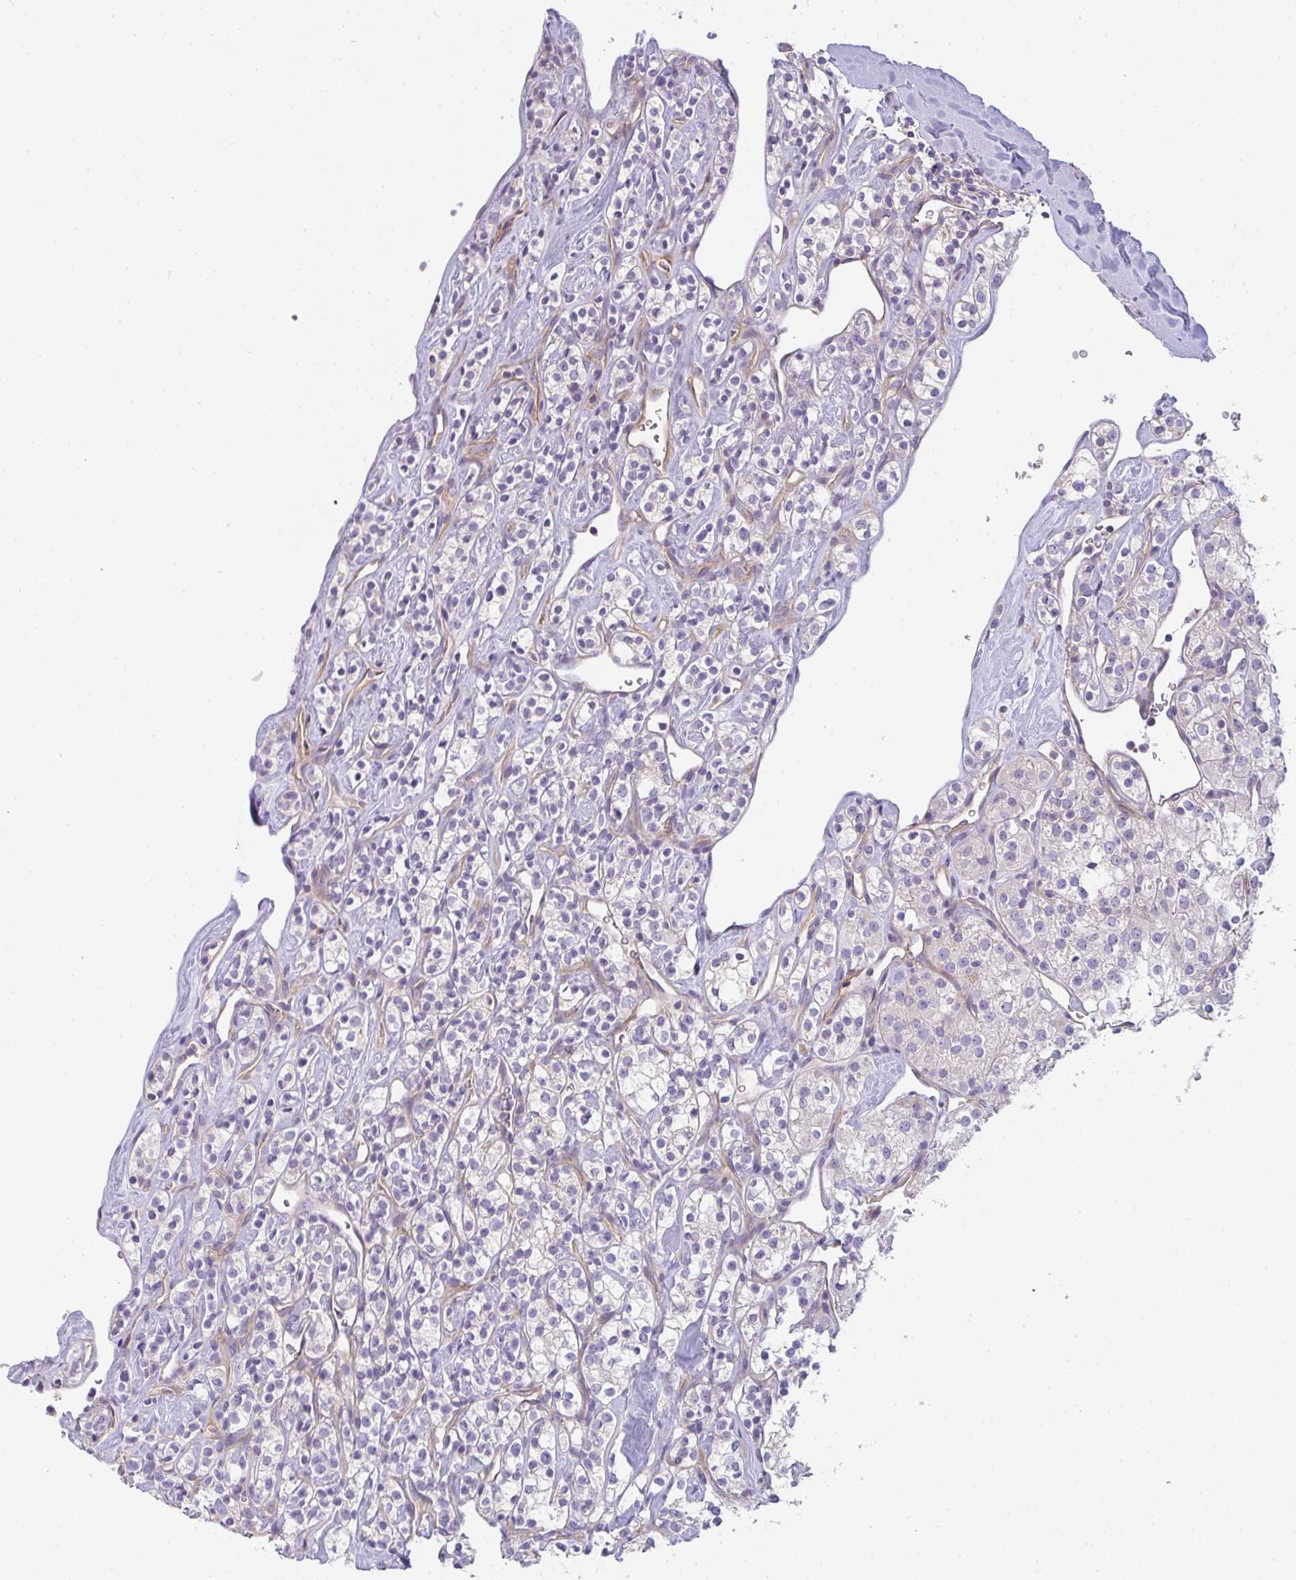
{"staining": {"intensity": "weak", "quantity": "<25%", "location": "cytoplasmic/membranous"}, "tissue": "renal cancer", "cell_type": "Tumor cells", "image_type": "cancer", "snomed": [{"axis": "morphology", "description": "Adenocarcinoma, NOS"}, {"axis": "topography", "description": "Kidney"}], "caption": "An image of adenocarcinoma (renal) stained for a protein displays no brown staining in tumor cells. (DAB immunohistochemistry (IHC) visualized using brightfield microscopy, high magnification).", "gene": "FILIP1", "patient": {"sex": "male", "age": 77}}